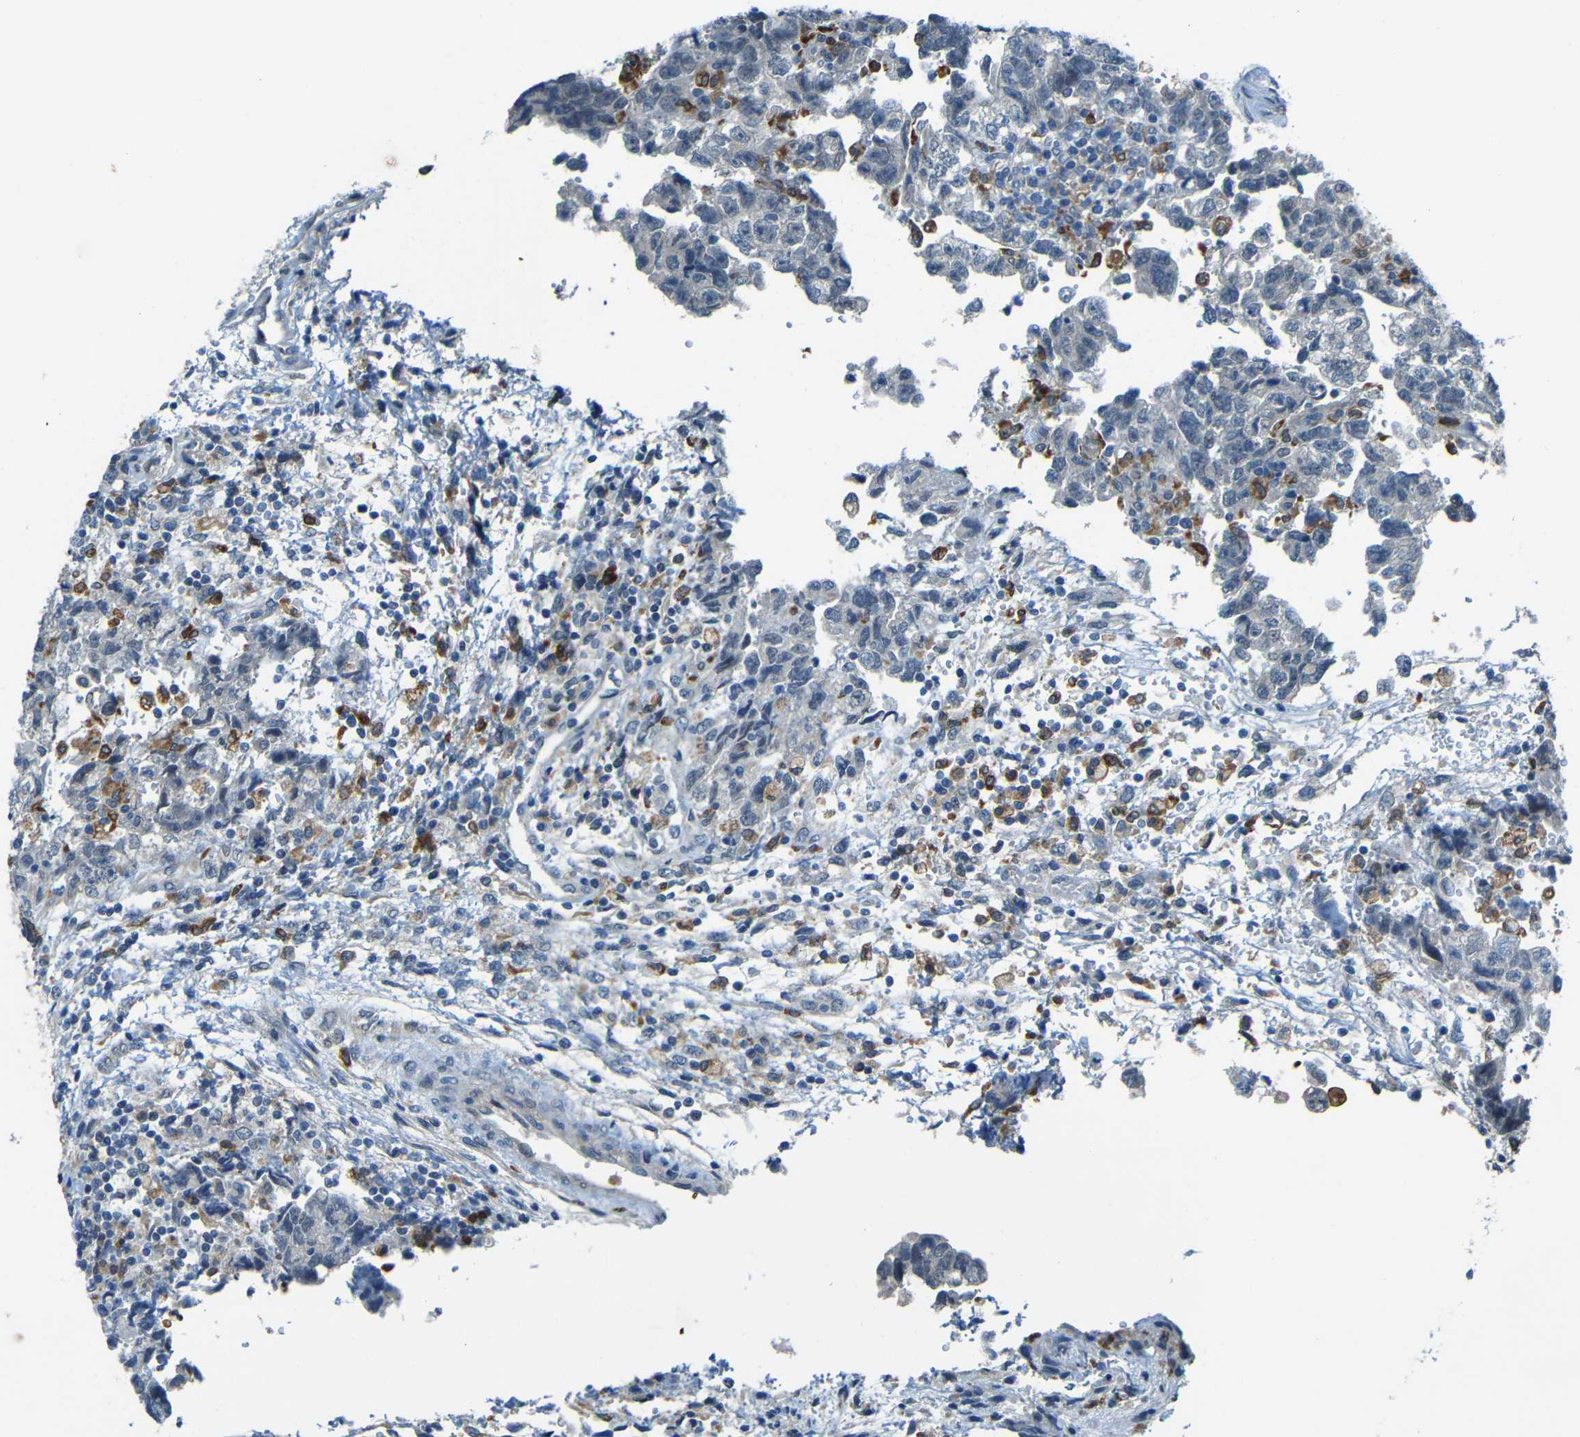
{"staining": {"intensity": "negative", "quantity": "none", "location": "none"}, "tissue": "testis cancer", "cell_type": "Tumor cells", "image_type": "cancer", "snomed": [{"axis": "morphology", "description": "Carcinoma, Embryonal, NOS"}, {"axis": "topography", "description": "Testis"}], "caption": "Protein analysis of testis embryonal carcinoma displays no significant expression in tumor cells.", "gene": "ANKRD22", "patient": {"sex": "male", "age": 36}}